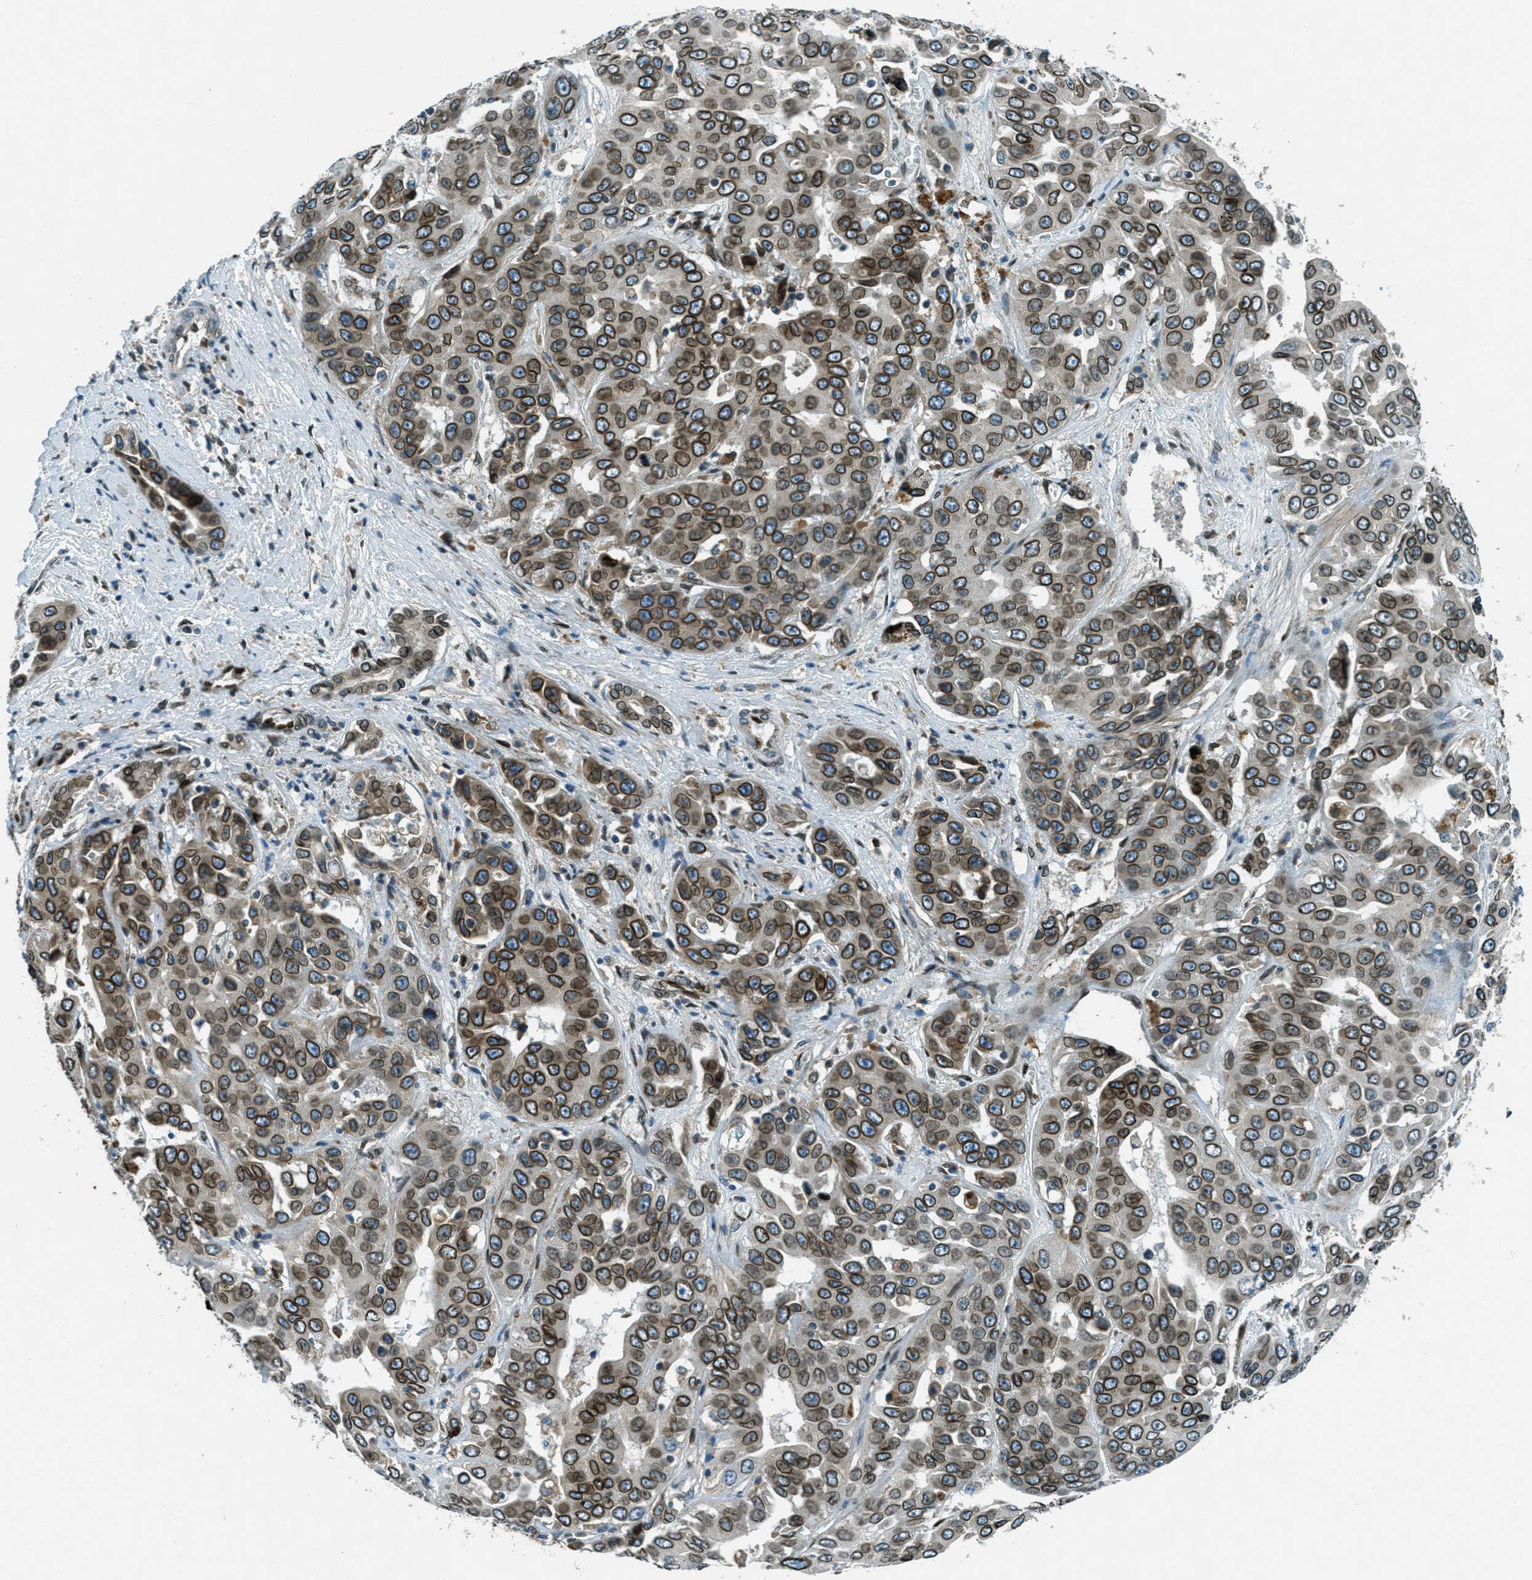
{"staining": {"intensity": "strong", "quantity": ">75%", "location": "cytoplasmic/membranous,nuclear"}, "tissue": "liver cancer", "cell_type": "Tumor cells", "image_type": "cancer", "snomed": [{"axis": "morphology", "description": "Cholangiocarcinoma"}, {"axis": "topography", "description": "Liver"}], "caption": "Liver cancer (cholangiocarcinoma) stained for a protein reveals strong cytoplasmic/membranous and nuclear positivity in tumor cells. (DAB (3,3'-diaminobenzidine) = brown stain, brightfield microscopy at high magnification).", "gene": "LEMD2", "patient": {"sex": "female", "age": 52}}